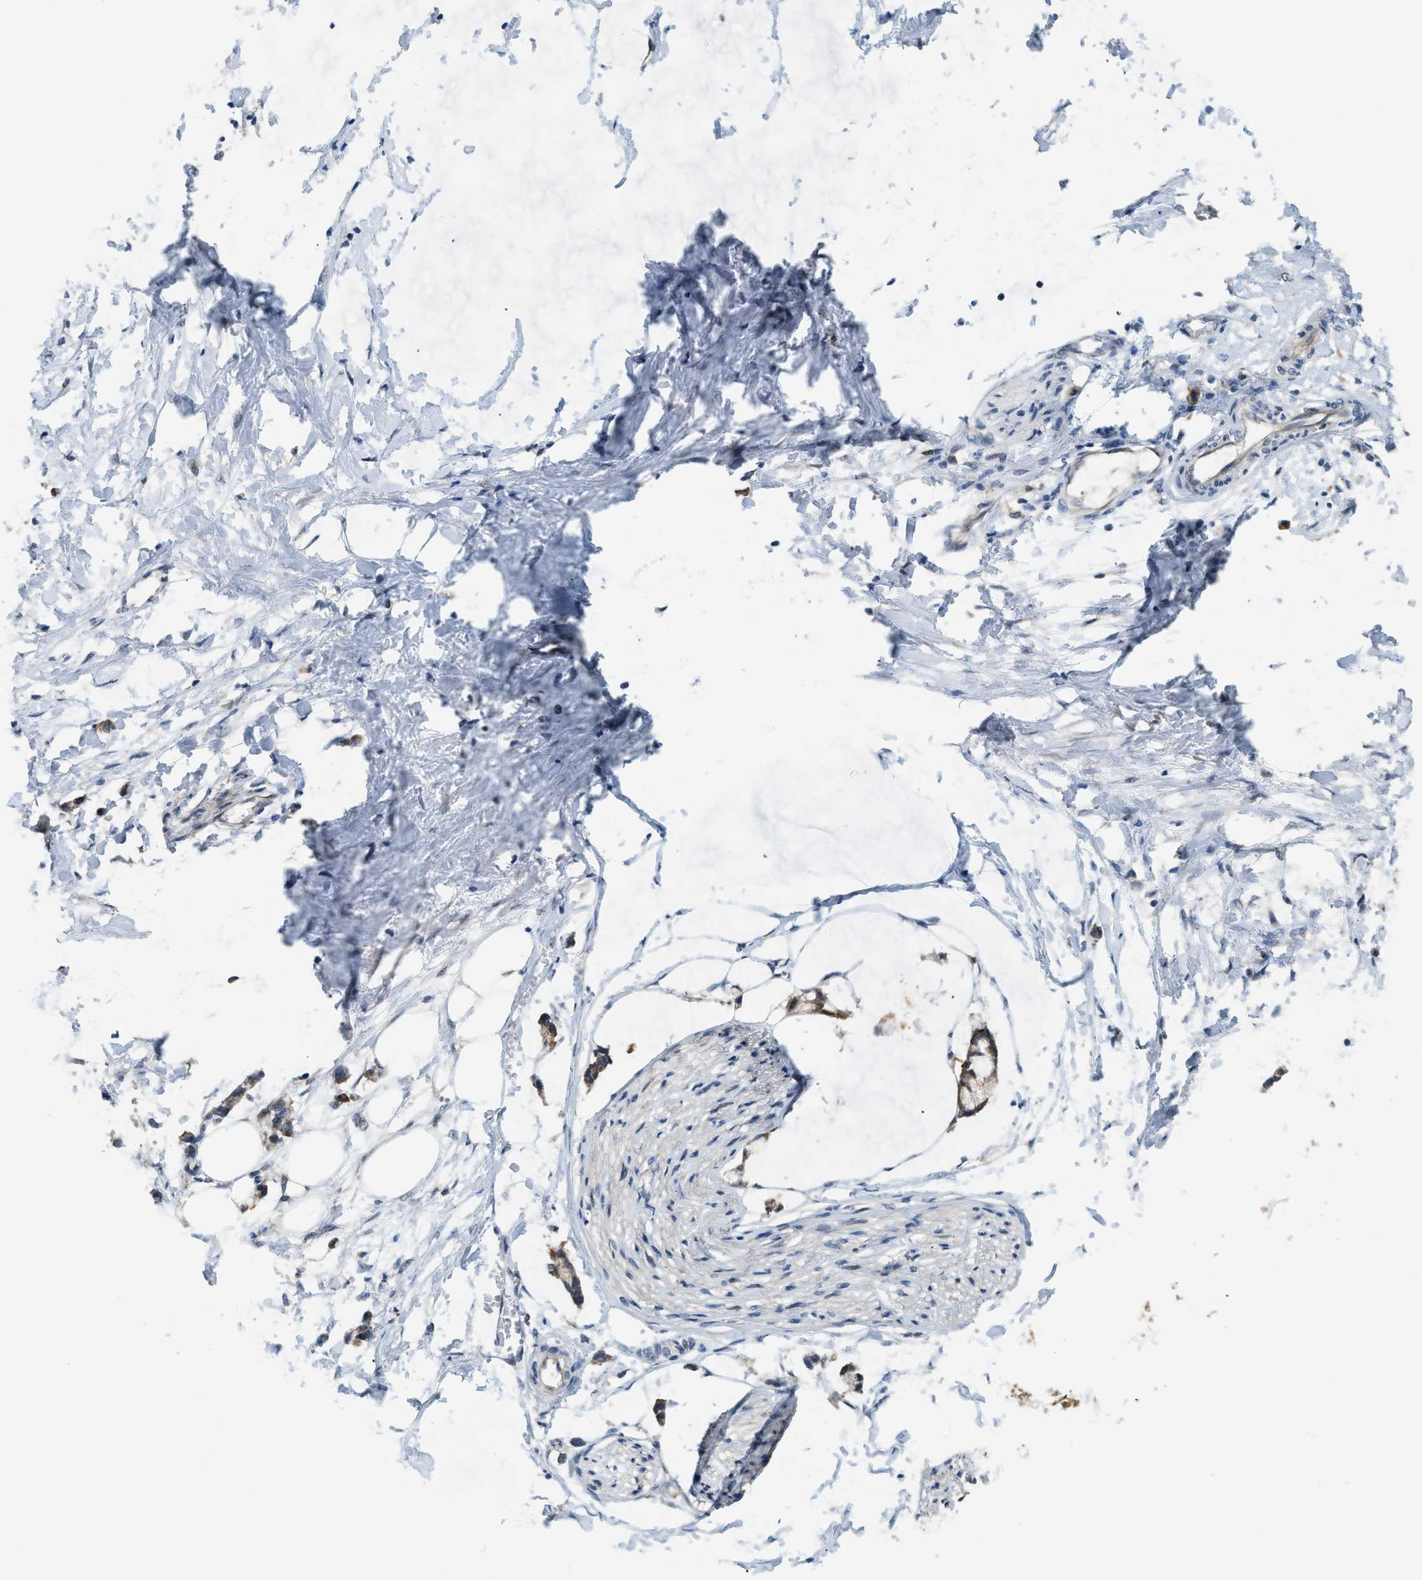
{"staining": {"intensity": "negative", "quantity": "none", "location": "none"}, "tissue": "adipose tissue", "cell_type": "Adipocytes", "image_type": "normal", "snomed": [{"axis": "morphology", "description": "Normal tissue, NOS"}, {"axis": "morphology", "description": "Adenocarcinoma, NOS"}, {"axis": "topography", "description": "Colon"}, {"axis": "topography", "description": "Peripheral nerve tissue"}], "caption": "Adipocytes show no significant staining in benign adipose tissue. The staining is performed using DAB brown chromogen with nuclei counter-stained in using hematoxylin.", "gene": "STARD3NL", "patient": {"sex": "male", "age": 14}}